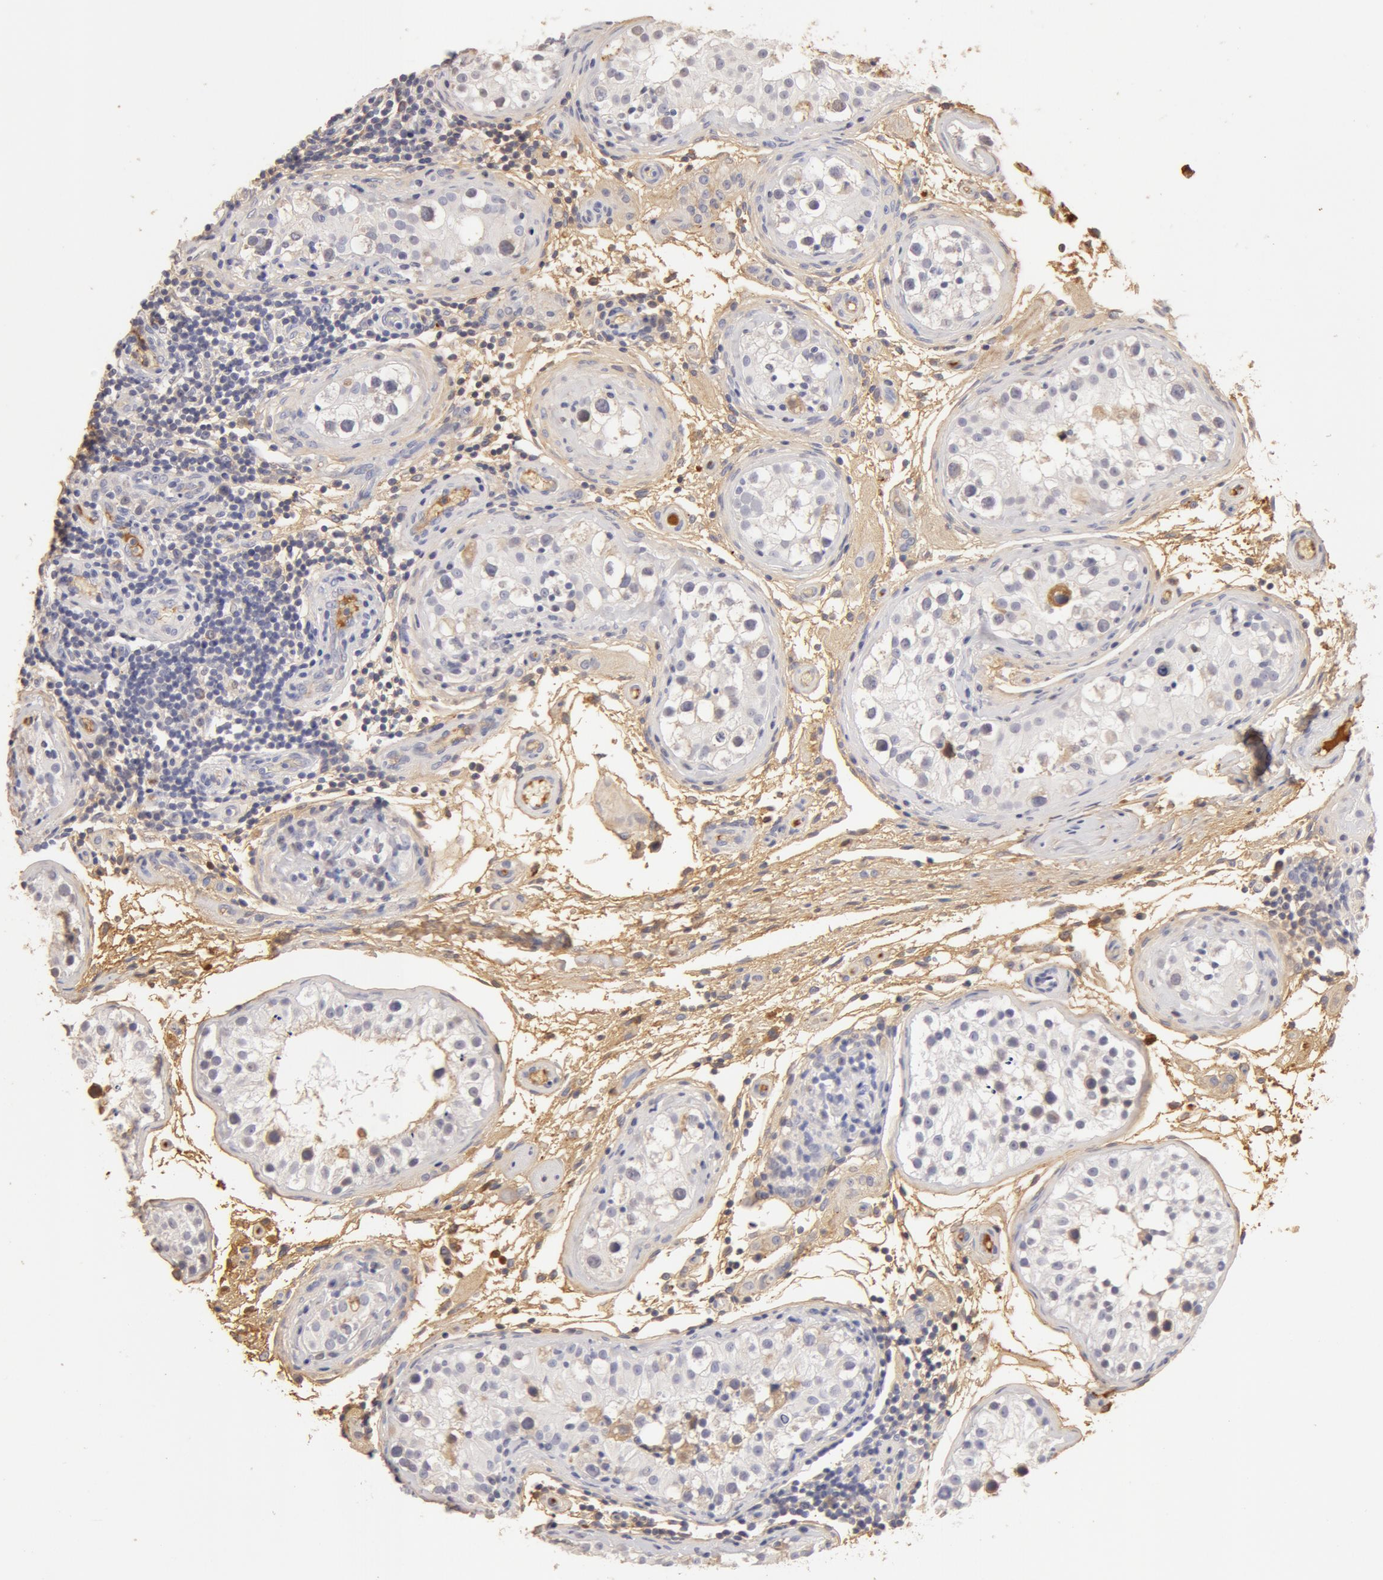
{"staining": {"intensity": "weak", "quantity": "25%-75%", "location": "nuclear"}, "tissue": "testis", "cell_type": "Cells in seminiferous ducts", "image_type": "normal", "snomed": [{"axis": "morphology", "description": "Normal tissue, NOS"}, {"axis": "topography", "description": "Testis"}], "caption": "This image reveals IHC staining of benign testis, with low weak nuclear staining in approximately 25%-75% of cells in seminiferous ducts.", "gene": "TF", "patient": {"sex": "male", "age": 24}}